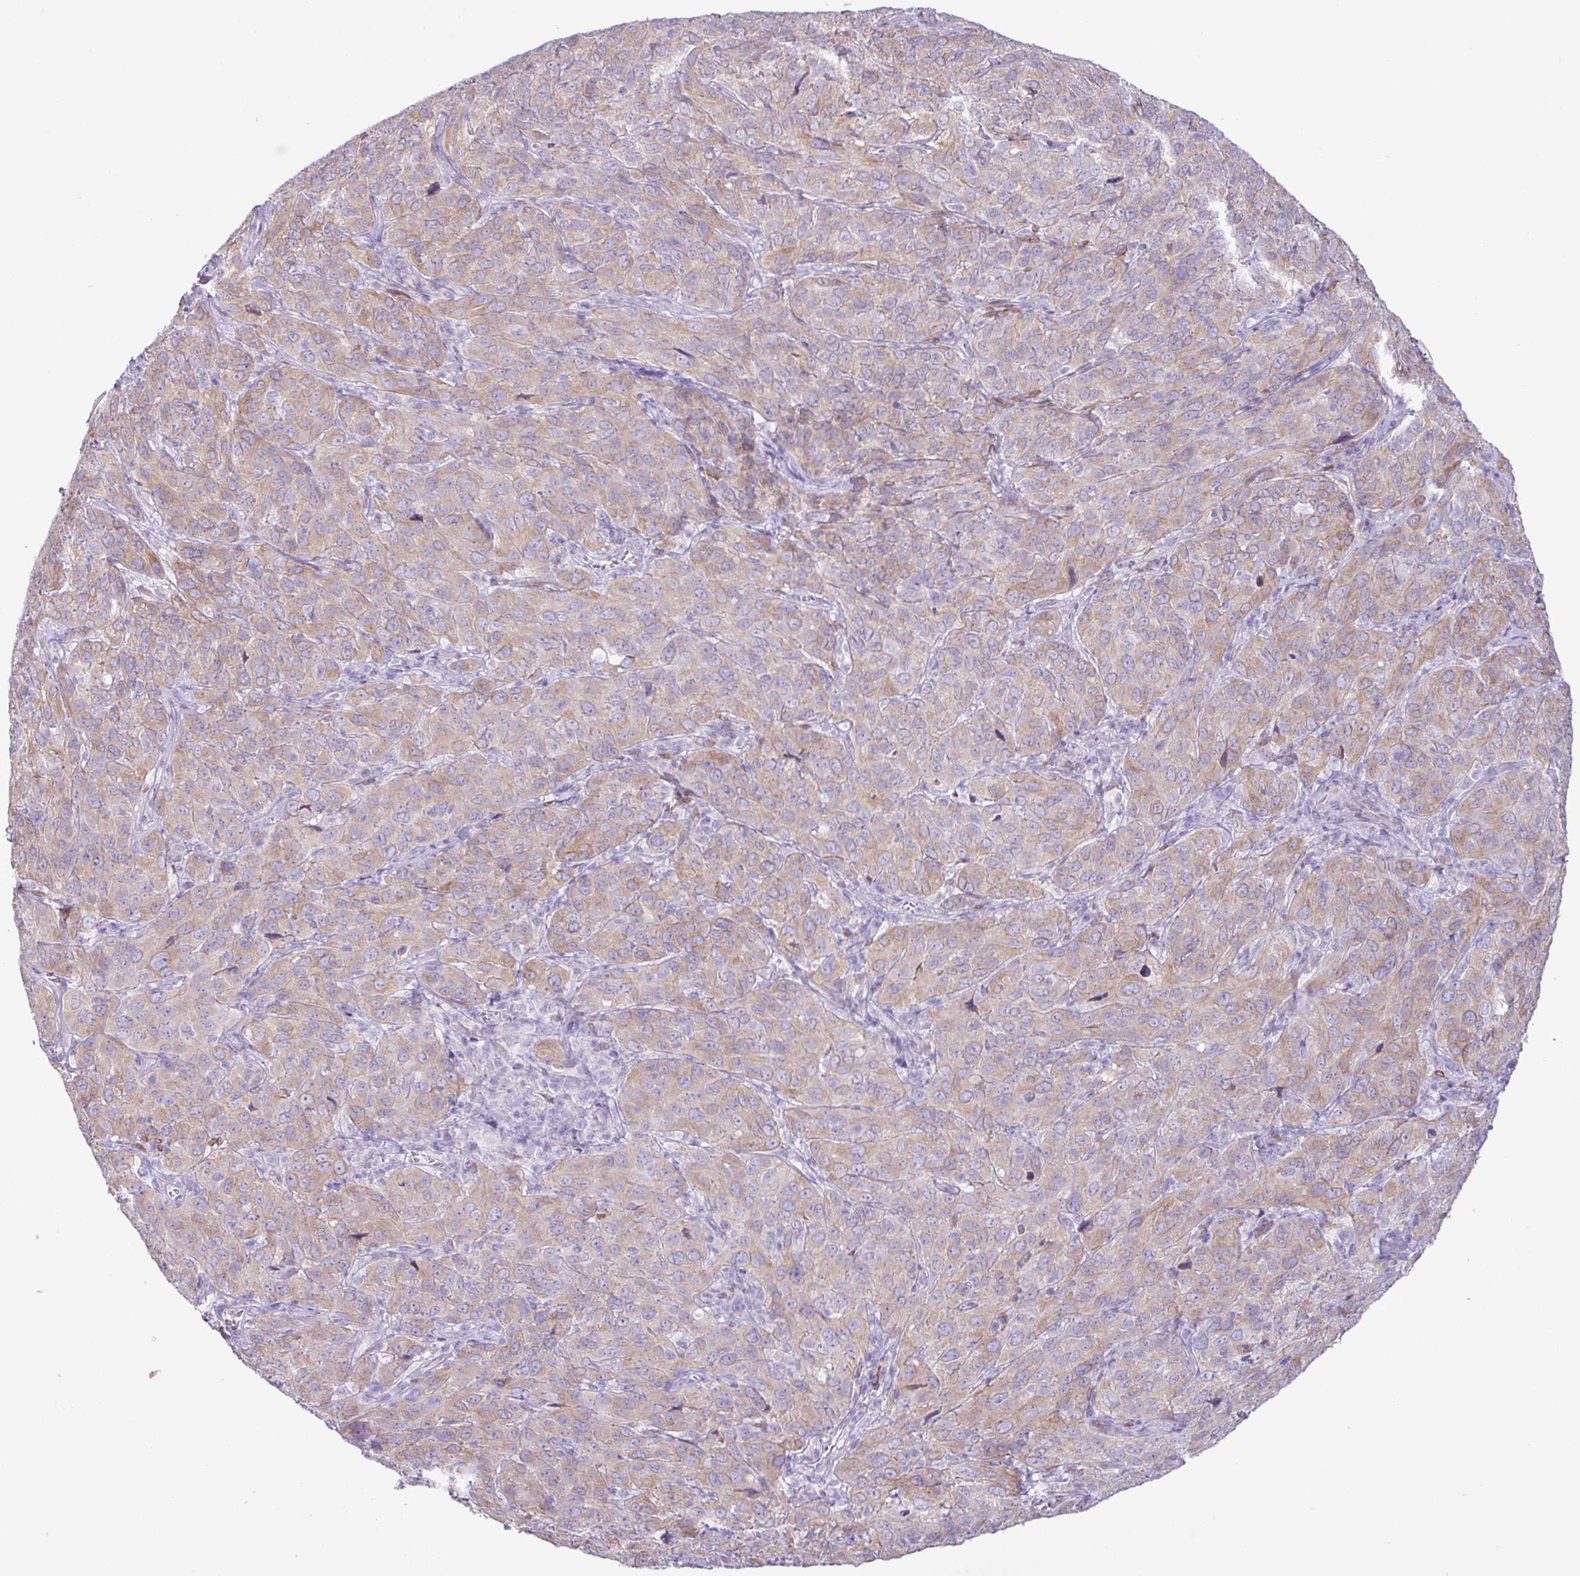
{"staining": {"intensity": "weak", "quantity": ">75%", "location": "cytoplasmic/membranous"}, "tissue": "cervical cancer", "cell_type": "Tumor cells", "image_type": "cancer", "snomed": [{"axis": "morphology", "description": "Normal tissue, NOS"}, {"axis": "morphology", "description": "Squamous cell carcinoma, NOS"}, {"axis": "topography", "description": "Cervix"}], "caption": "A high-resolution micrograph shows immunohistochemistry (IHC) staining of cervical squamous cell carcinoma, which reveals weak cytoplasmic/membranous positivity in approximately >75% of tumor cells. (DAB (3,3'-diaminobenzidine) IHC with brightfield microscopy, high magnification).", "gene": "SLC38A1", "patient": {"sex": "female", "age": 51}}